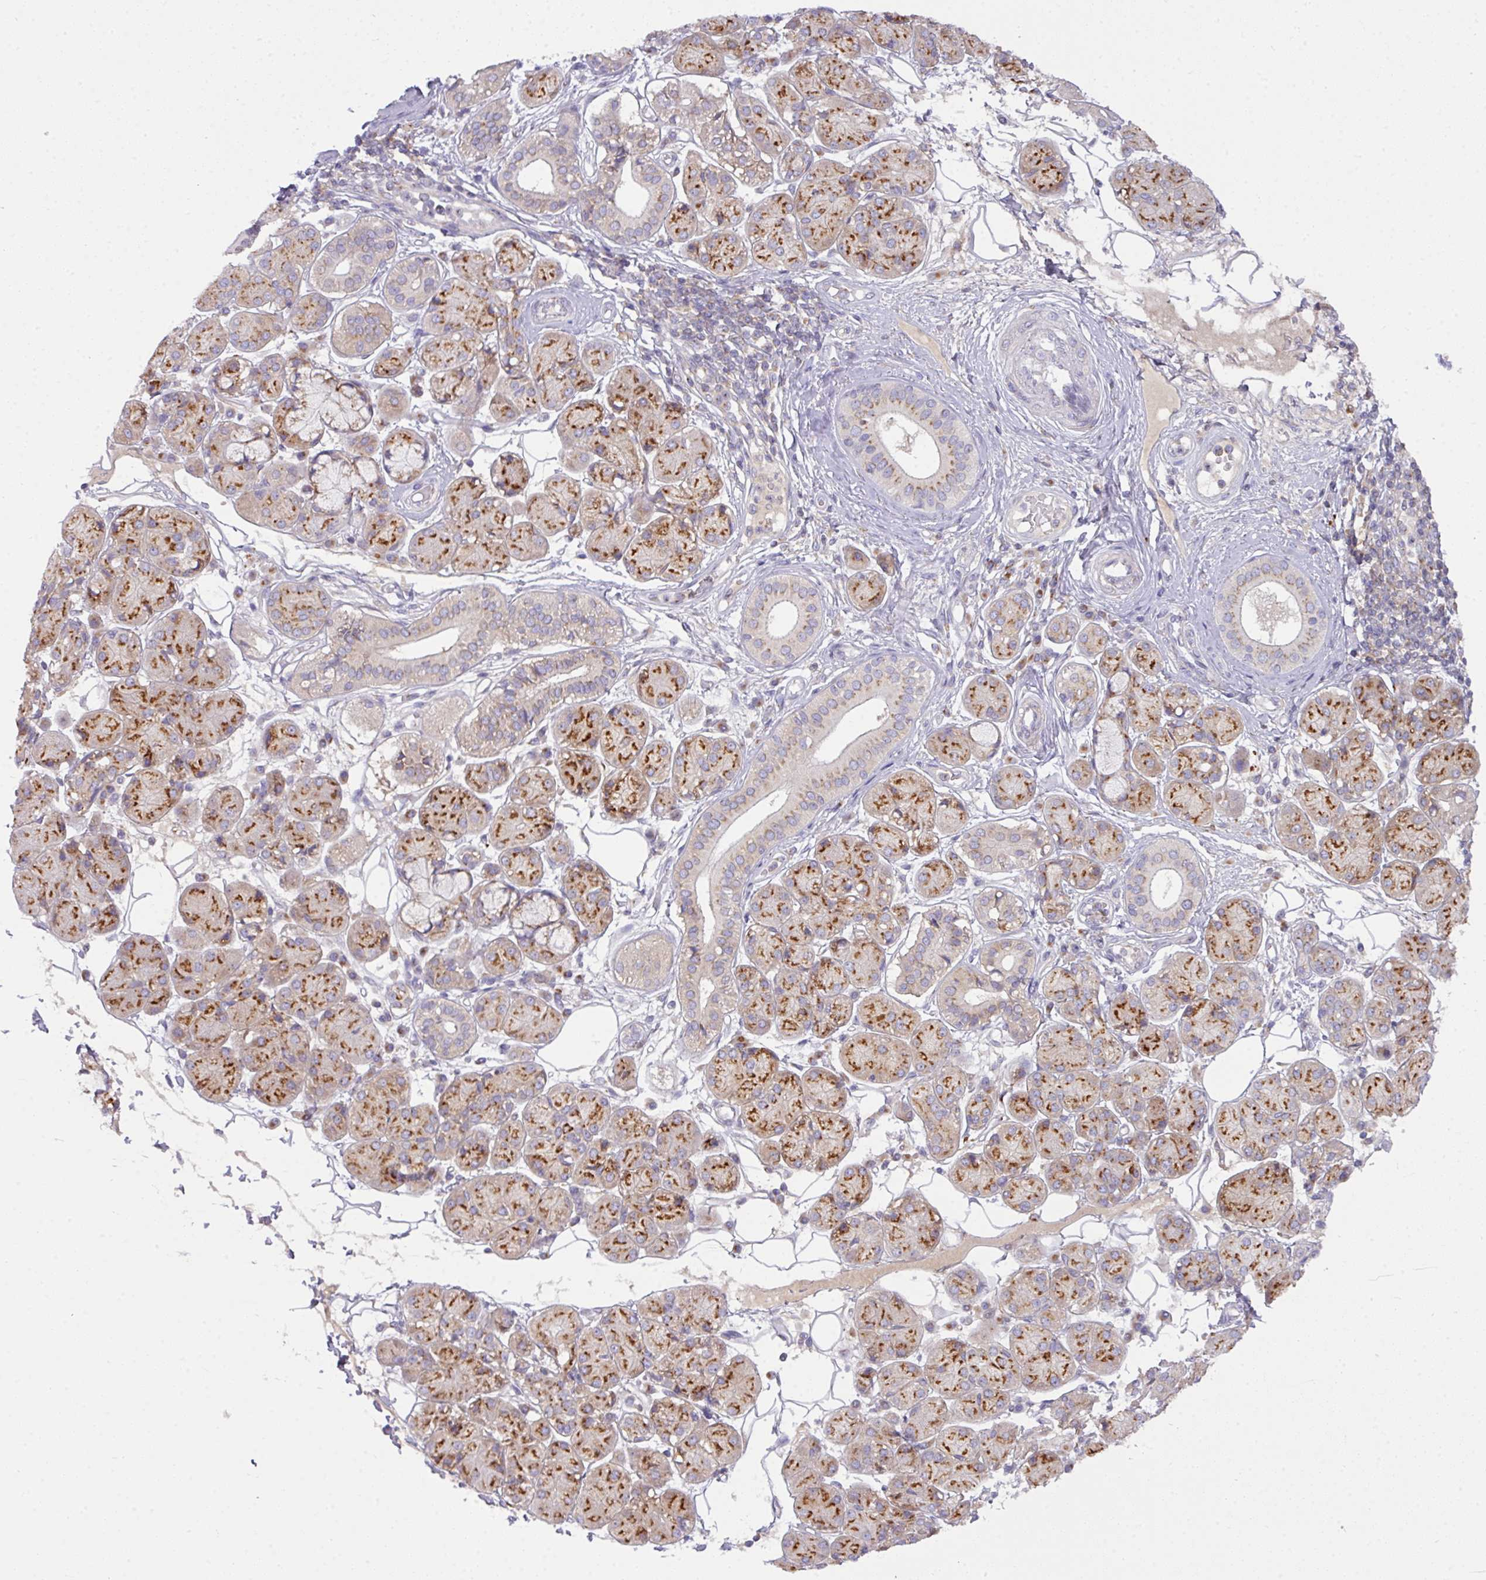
{"staining": {"intensity": "moderate", "quantity": "25%-75%", "location": "cytoplasmic/membranous"}, "tissue": "salivary gland", "cell_type": "Glandular cells", "image_type": "normal", "snomed": [{"axis": "morphology", "description": "Squamous cell carcinoma, NOS"}, {"axis": "topography", "description": "Skin"}, {"axis": "topography", "description": "Head-Neck"}], "caption": "Protein expression analysis of unremarkable salivary gland reveals moderate cytoplasmic/membranous expression in approximately 25%-75% of glandular cells.", "gene": "VTI1A", "patient": {"sex": "male", "age": 80}}